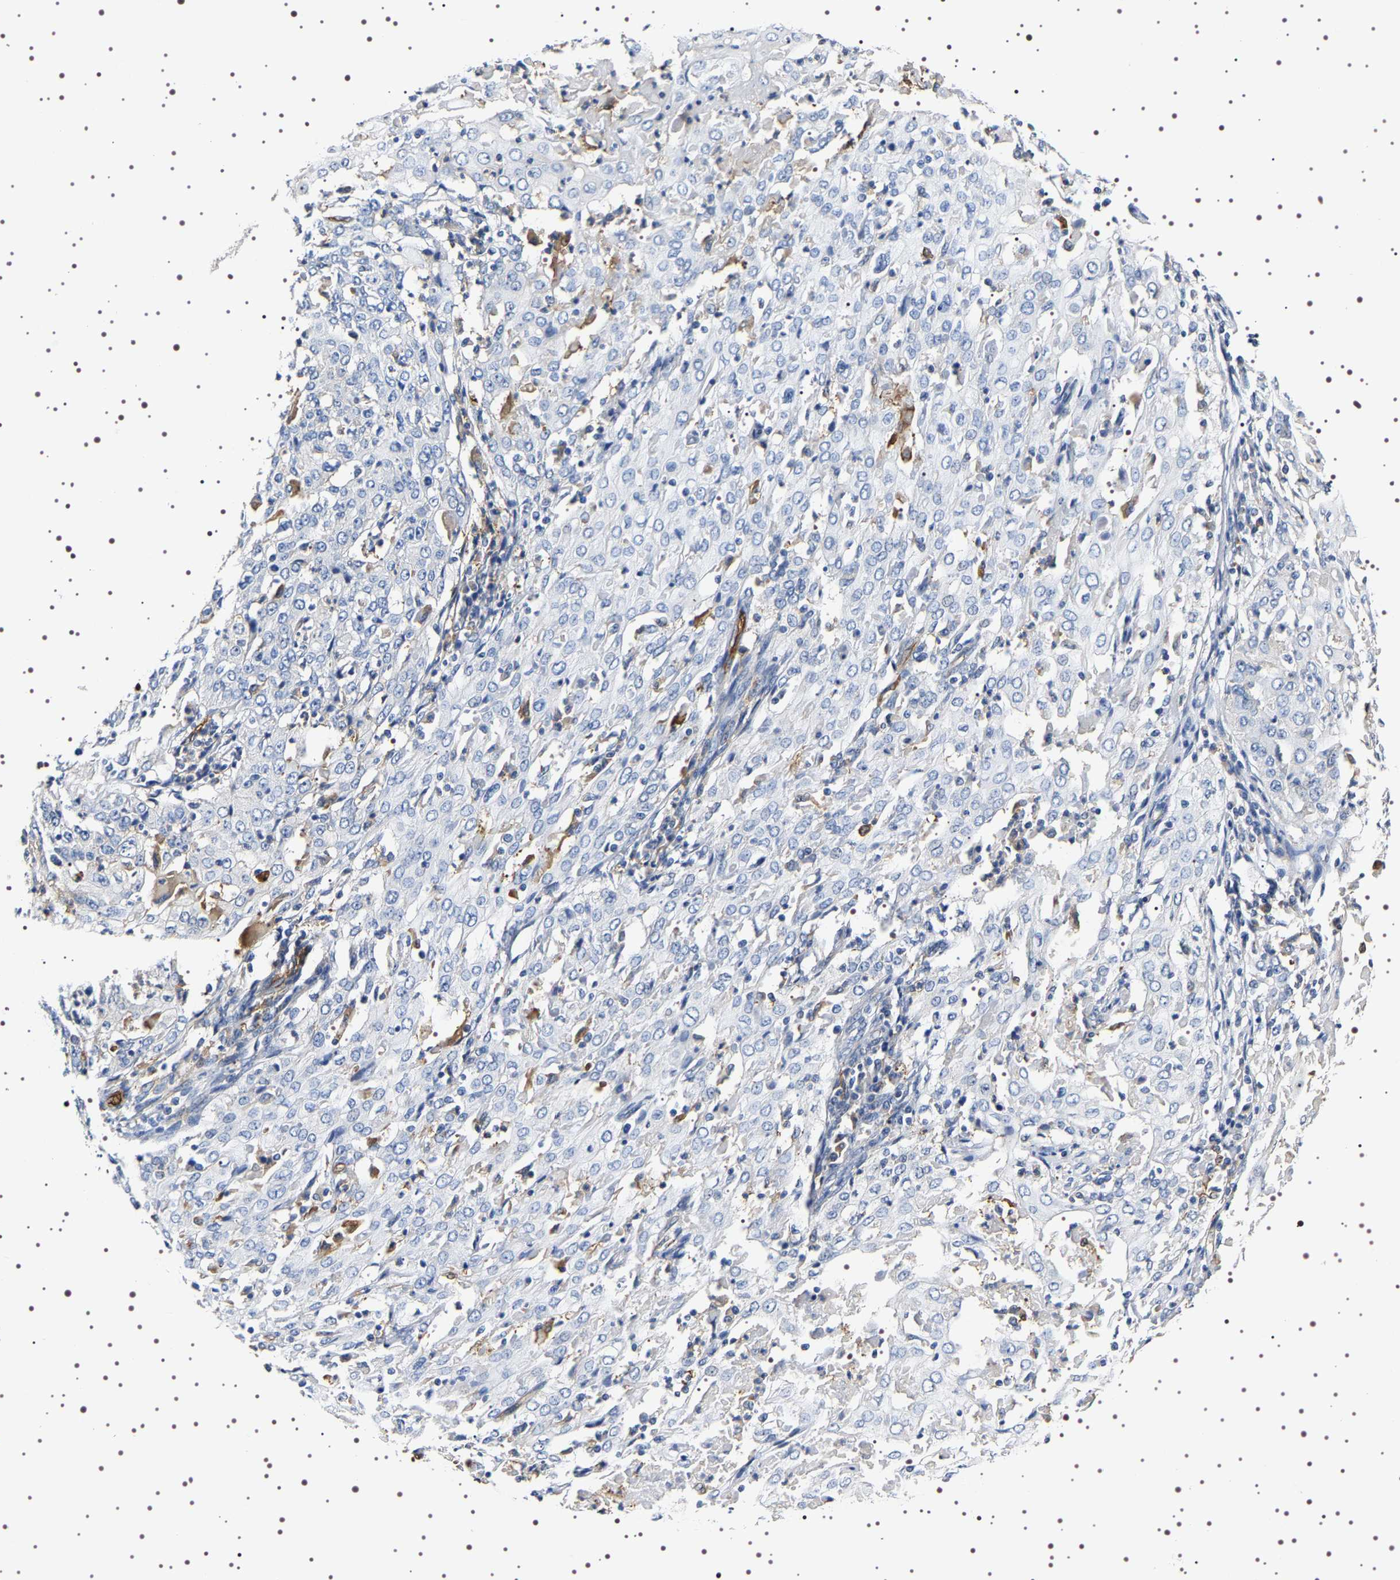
{"staining": {"intensity": "negative", "quantity": "none", "location": "none"}, "tissue": "cervical cancer", "cell_type": "Tumor cells", "image_type": "cancer", "snomed": [{"axis": "morphology", "description": "Squamous cell carcinoma, NOS"}, {"axis": "topography", "description": "Cervix"}], "caption": "Immunohistochemistry photomicrograph of neoplastic tissue: cervical cancer stained with DAB (3,3'-diaminobenzidine) displays no significant protein positivity in tumor cells.", "gene": "ALPL", "patient": {"sex": "female", "age": 39}}